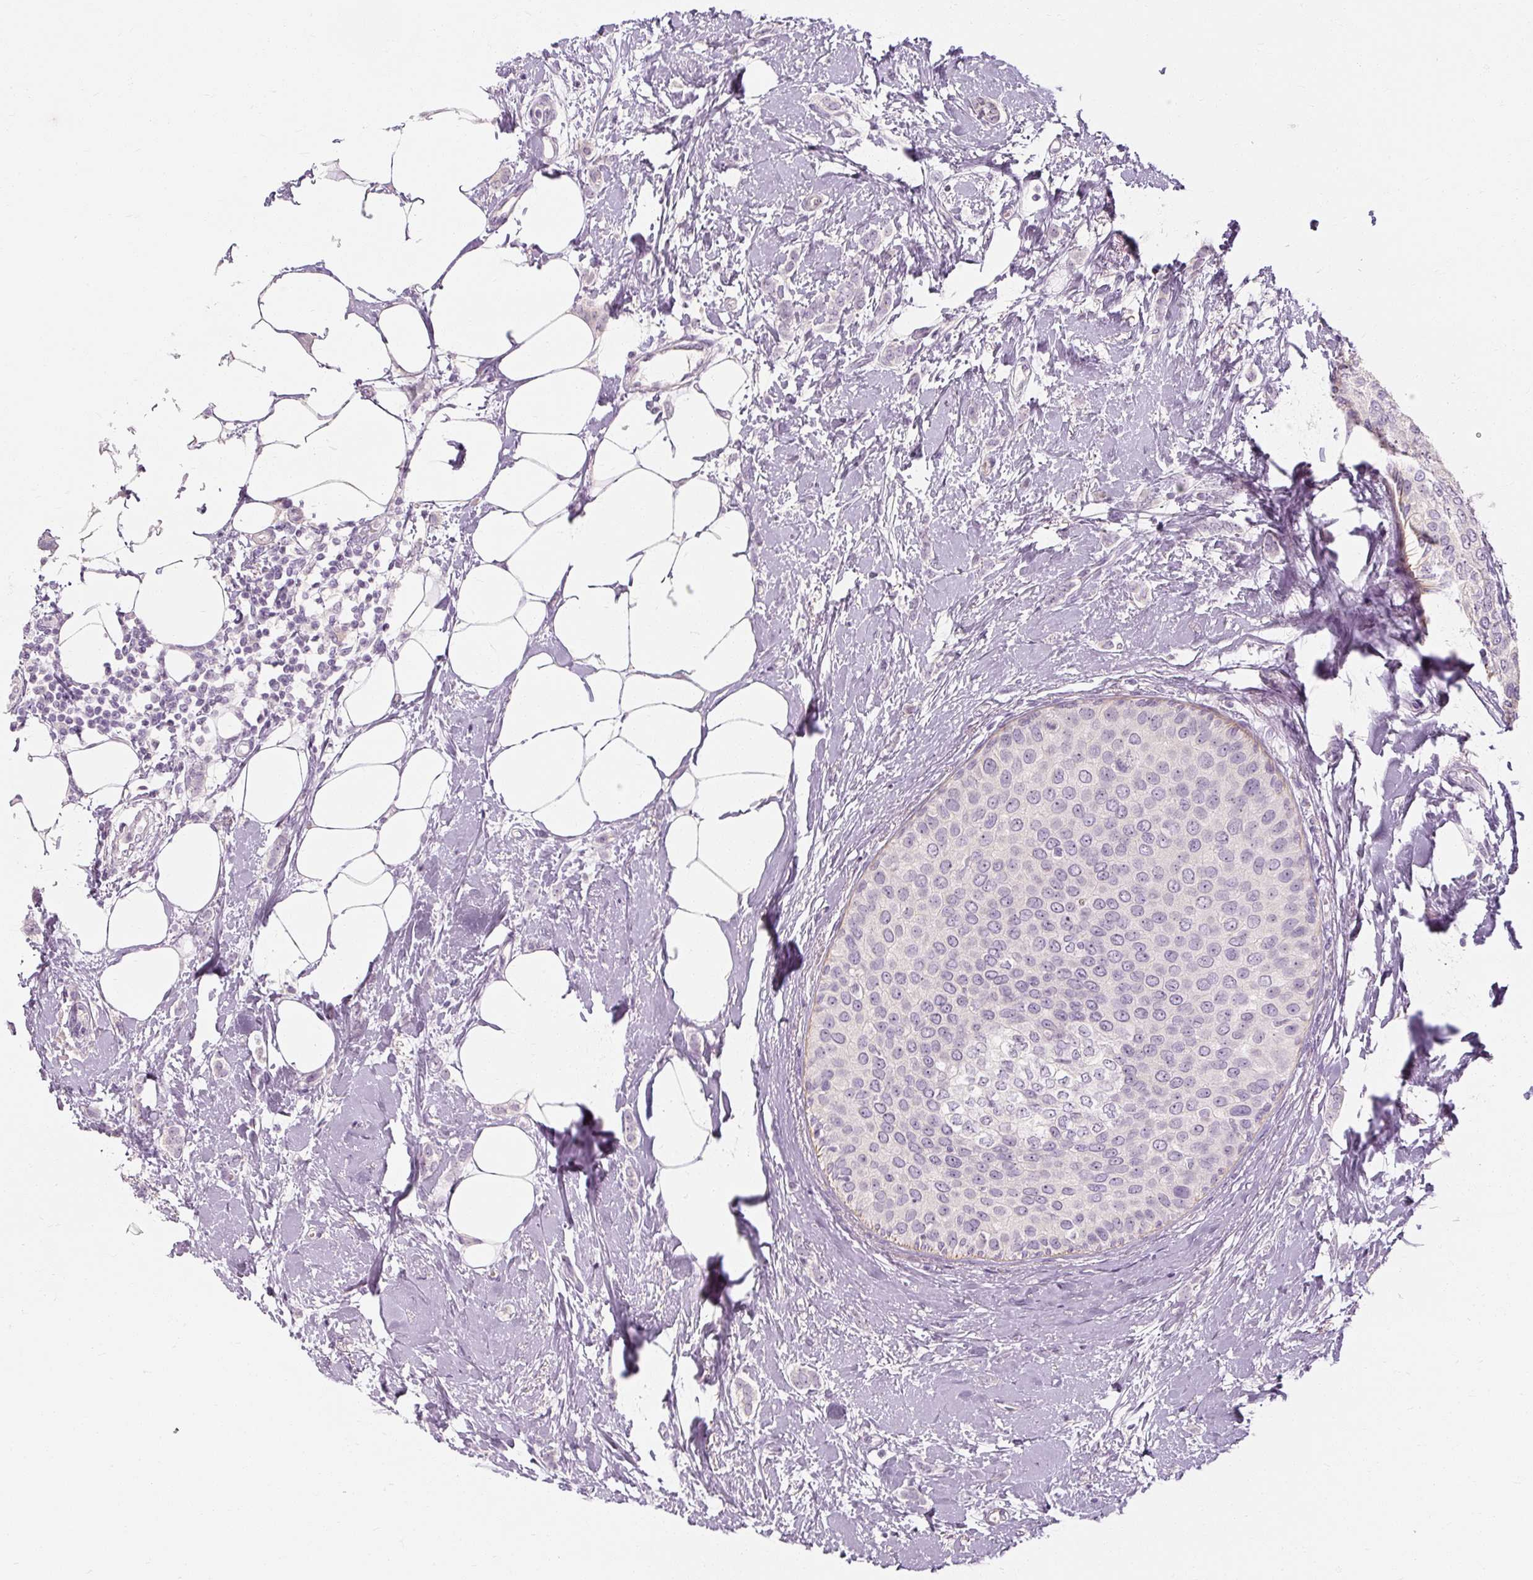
{"staining": {"intensity": "negative", "quantity": "none", "location": "none"}, "tissue": "breast cancer", "cell_type": "Tumor cells", "image_type": "cancer", "snomed": [{"axis": "morphology", "description": "Duct carcinoma"}, {"axis": "topography", "description": "Breast"}], "caption": "An immunohistochemistry micrograph of breast infiltrating ductal carcinoma is shown. There is no staining in tumor cells of breast infiltrating ductal carcinoma. (DAB (3,3'-diaminobenzidine) immunohistochemistry with hematoxylin counter stain).", "gene": "CAPN3", "patient": {"sex": "female", "age": 72}}